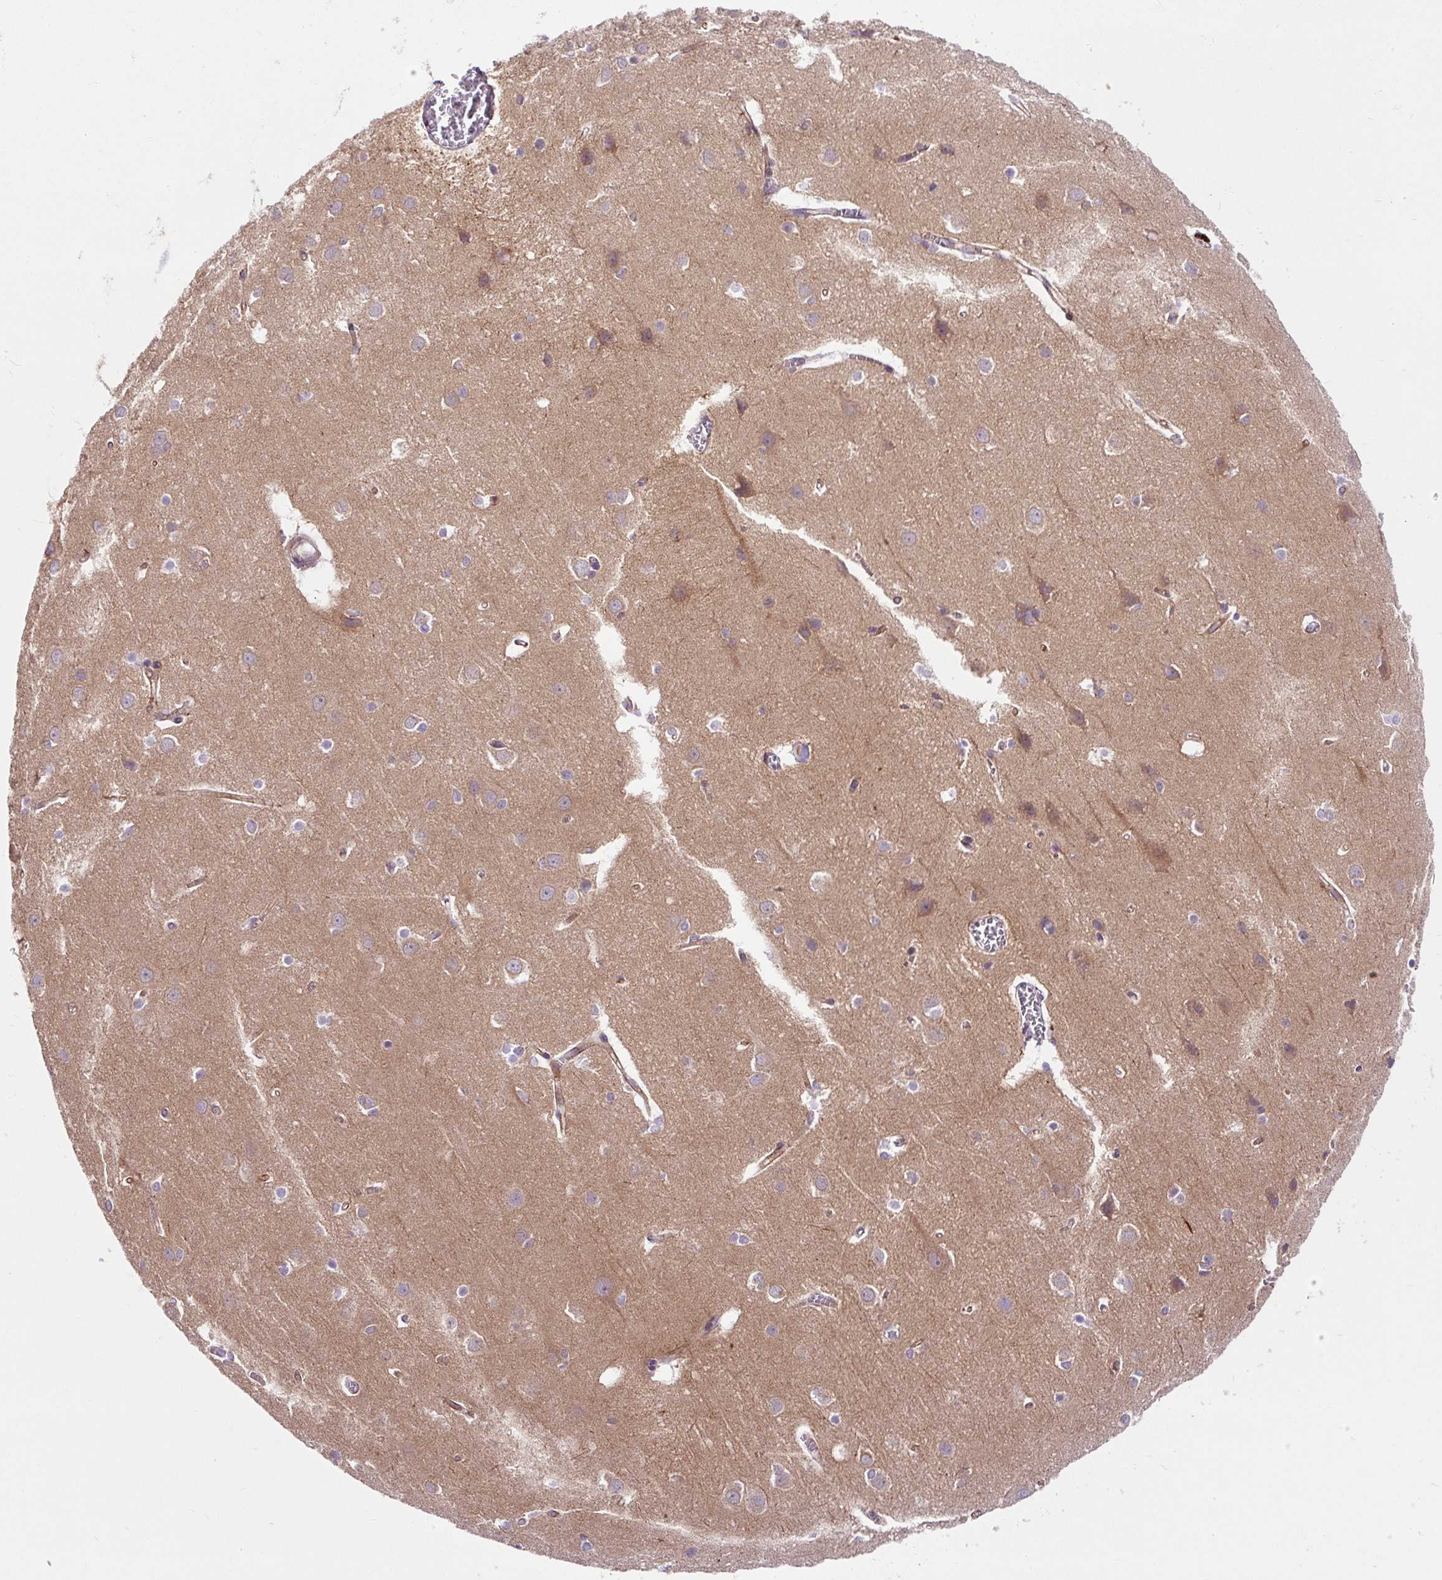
{"staining": {"intensity": "moderate", "quantity": ">75%", "location": "cytoplasmic/membranous"}, "tissue": "cerebral cortex", "cell_type": "Endothelial cells", "image_type": "normal", "snomed": [{"axis": "morphology", "description": "Normal tissue, NOS"}, {"axis": "topography", "description": "Cerebral cortex"}], "caption": "Unremarkable cerebral cortex displays moderate cytoplasmic/membranous staining in approximately >75% of endothelial cells, visualized by immunohistochemistry. (DAB (3,3'-diaminobenzidine) IHC with brightfield microscopy, high magnification).", "gene": "PCDHGB3", "patient": {"sex": "male", "age": 37}}